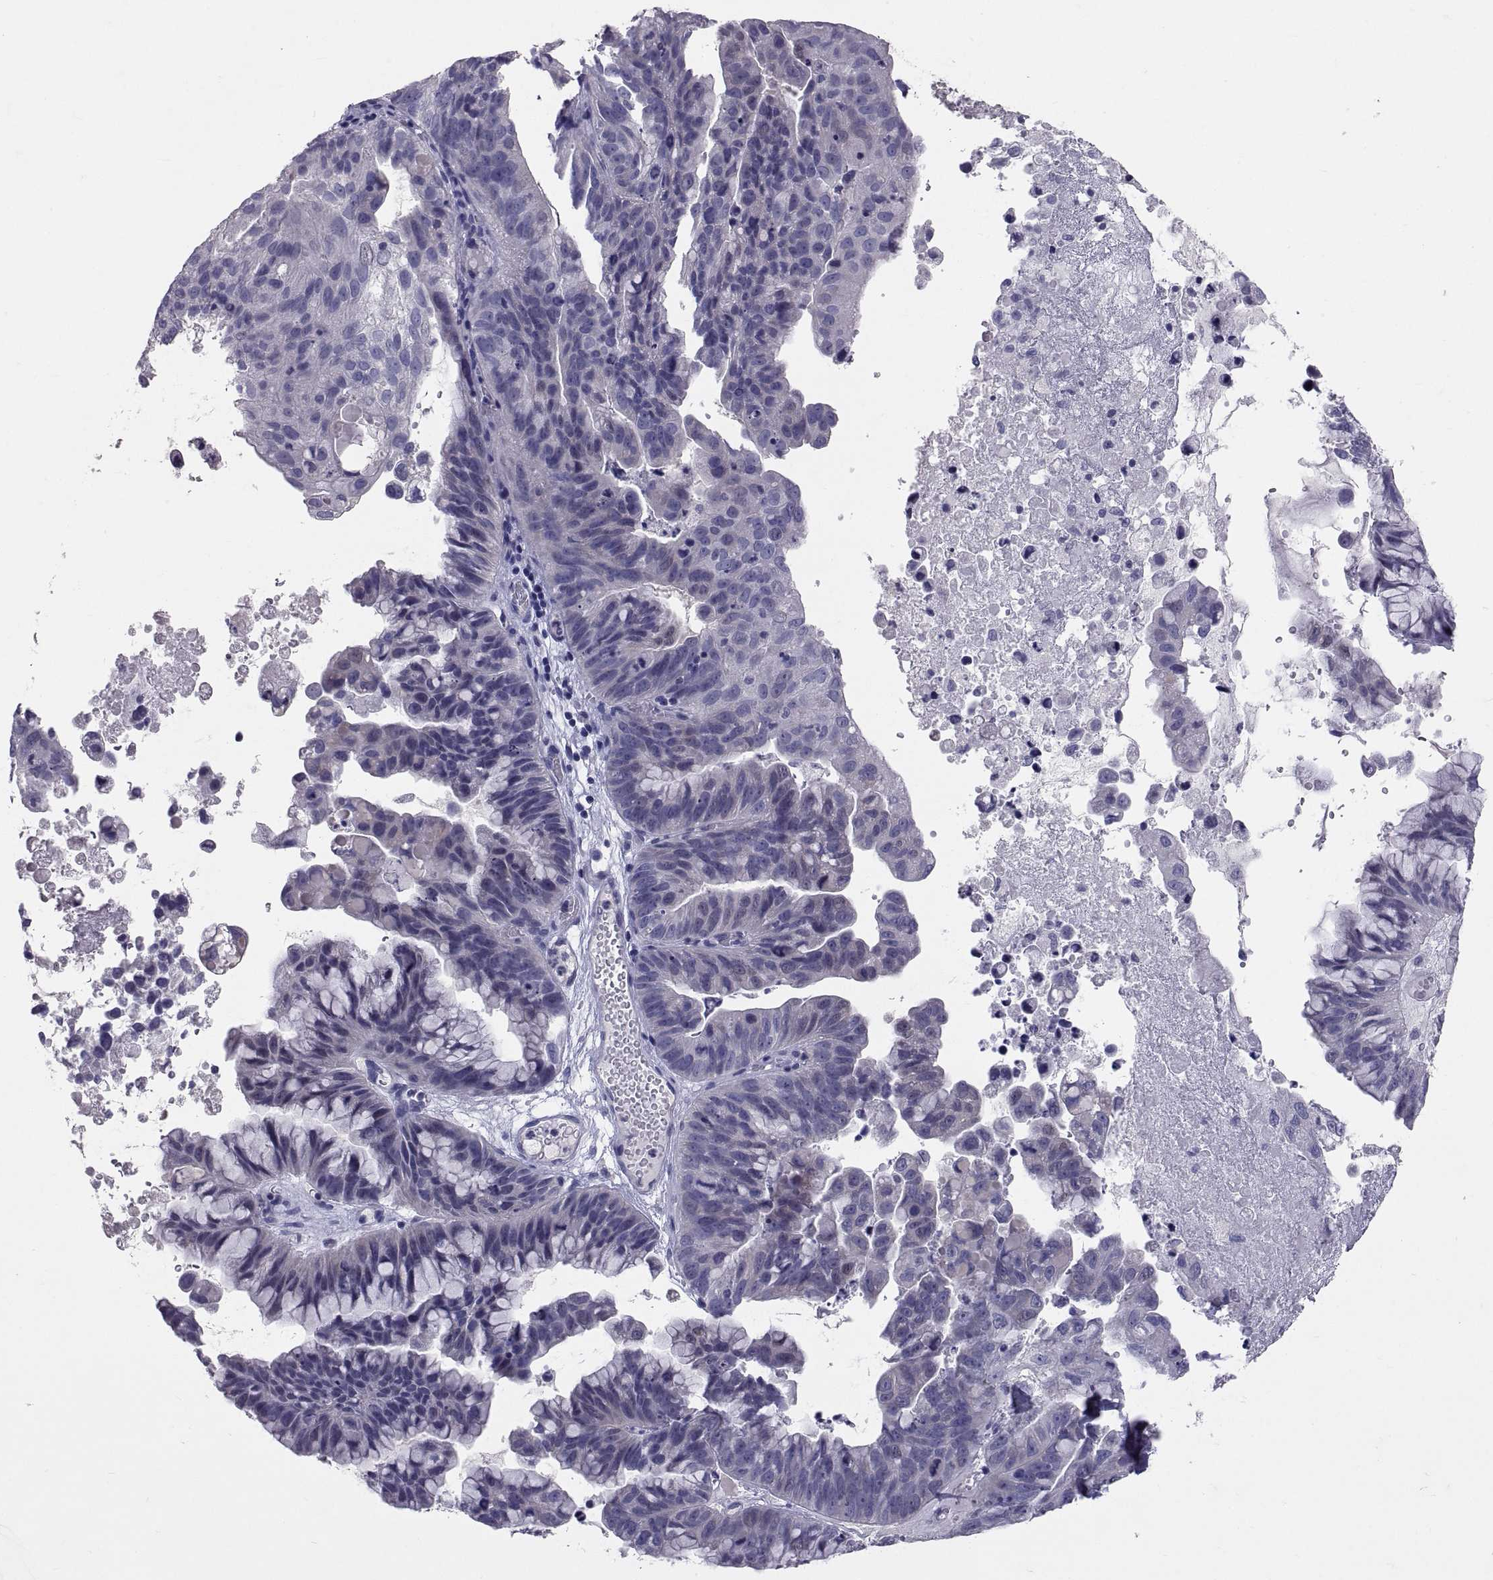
{"staining": {"intensity": "negative", "quantity": "none", "location": "none"}, "tissue": "ovarian cancer", "cell_type": "Tumor cells", "image_type": "cancer", "snomed": [{"axis": "morphology", "description": "Cystadenocarcinoma, mucinous, NOS"}, {"axis": "topography", "description": "Ovary"}], "caption": "An immunohistochemistry micrograph of mucinous cystadenocarcinoma (ovarian) is shown. There is no staining in tumor cells of mucinous cystadenocarcinoma (ovarian).", "gene": "PTN", "patient": {"sex": "female", "age": 76}}